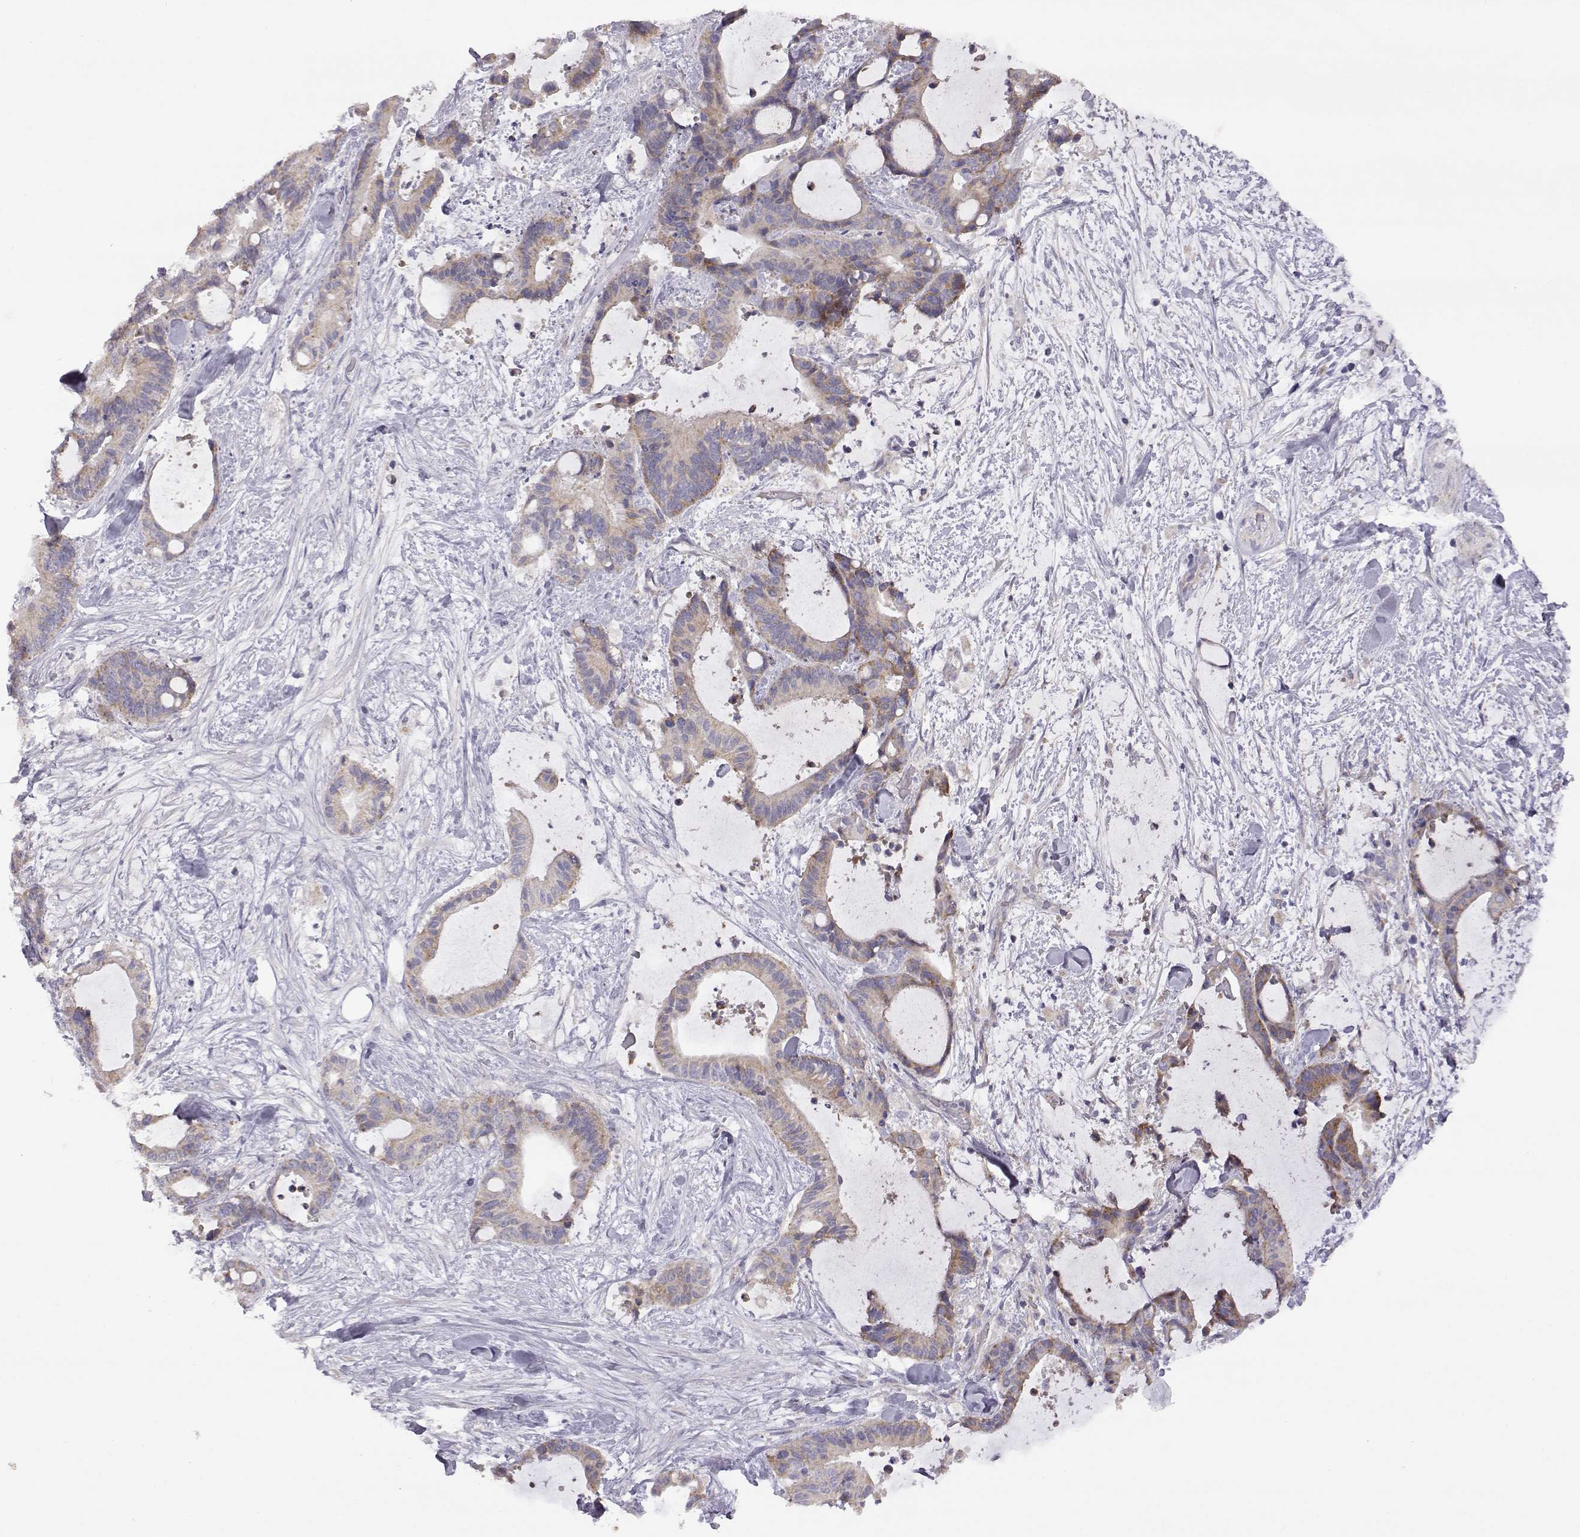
{"staining": {"intensity": "weak", "quantity": "25%-75%", "location": "cytoplasmic/membranous"}, "tissue": "liver cancer", "cell_type": "Tumor cells", "image_type": "cancer", "snomed": [{"axis": "morphology", "description": "Cholangiocarcinoma"}, {"axis": "topography", "description": "Liver"}], "caption": "High-power microscopy captured an immunohistochemistry (IHC) histopathology image of cholangiocarcinoma (liver), revealing weak cytoplasmic/membranous staining in about 25%-75% of tumor cells.", "gene": "DDC", "patient": {"sex": "female", "age": 73}}